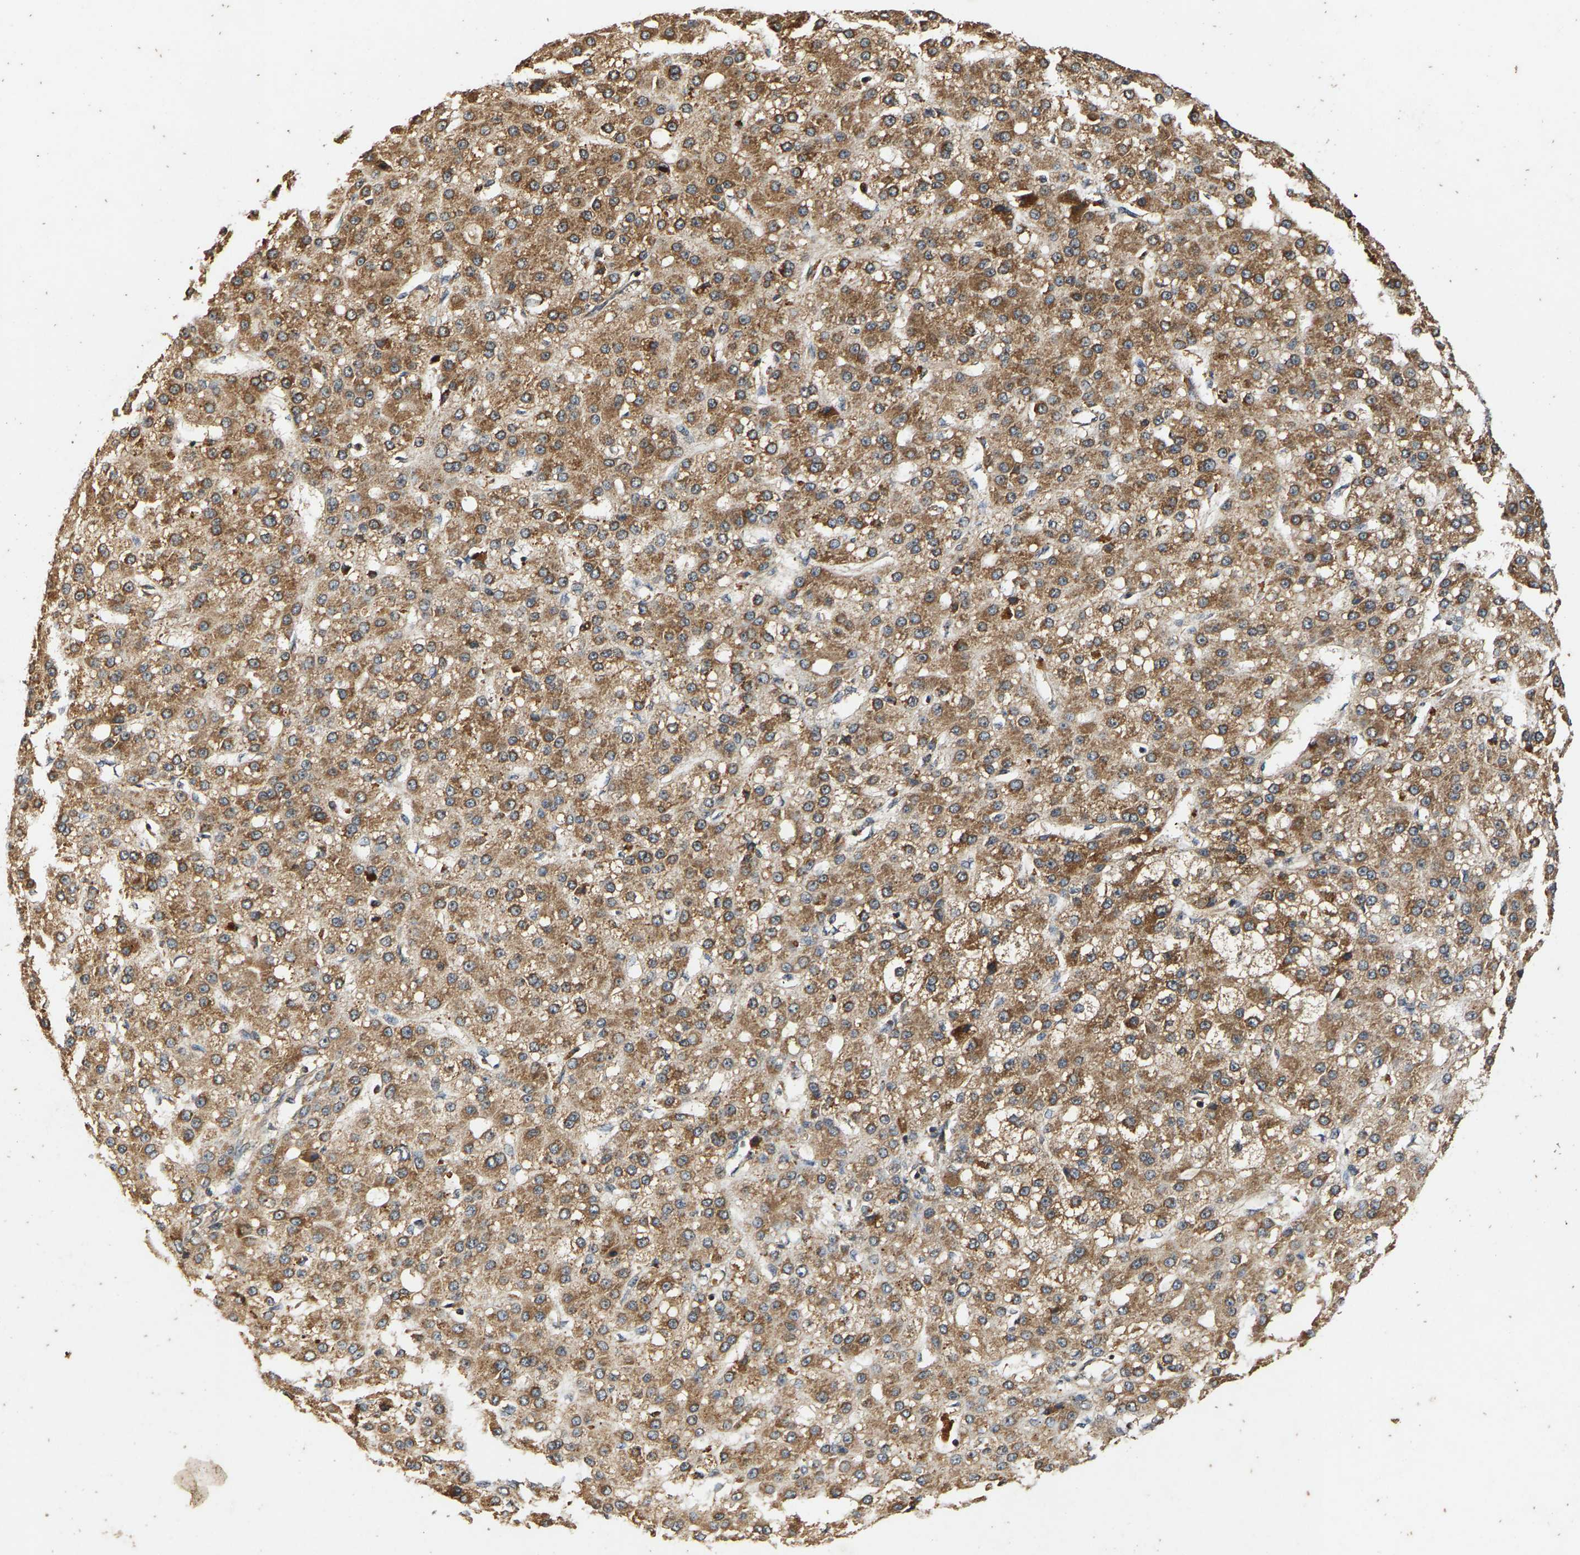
{"staining": {"intensity": "moderate", "quantity": ">75%", "location": "cytoplasmic/membranous"}, "tissue": "liver cancer", "cell_type": "Tumor cells", "image_type": "cancer", "snomed": [{"axis": "morphology", "description": "Carcinoma, Hepatocellular, NOS"}, {"axis": "topography", "description": "Liver"}], "caption": "Immunohistochemical staining of human liver hepatocellular carcinoma shows moderate cytoplasmic/membranous protein positivity in about >75% of tumor cells.", "gene": "CIDEC", "patient": {"sex": "male", "age": 67}}